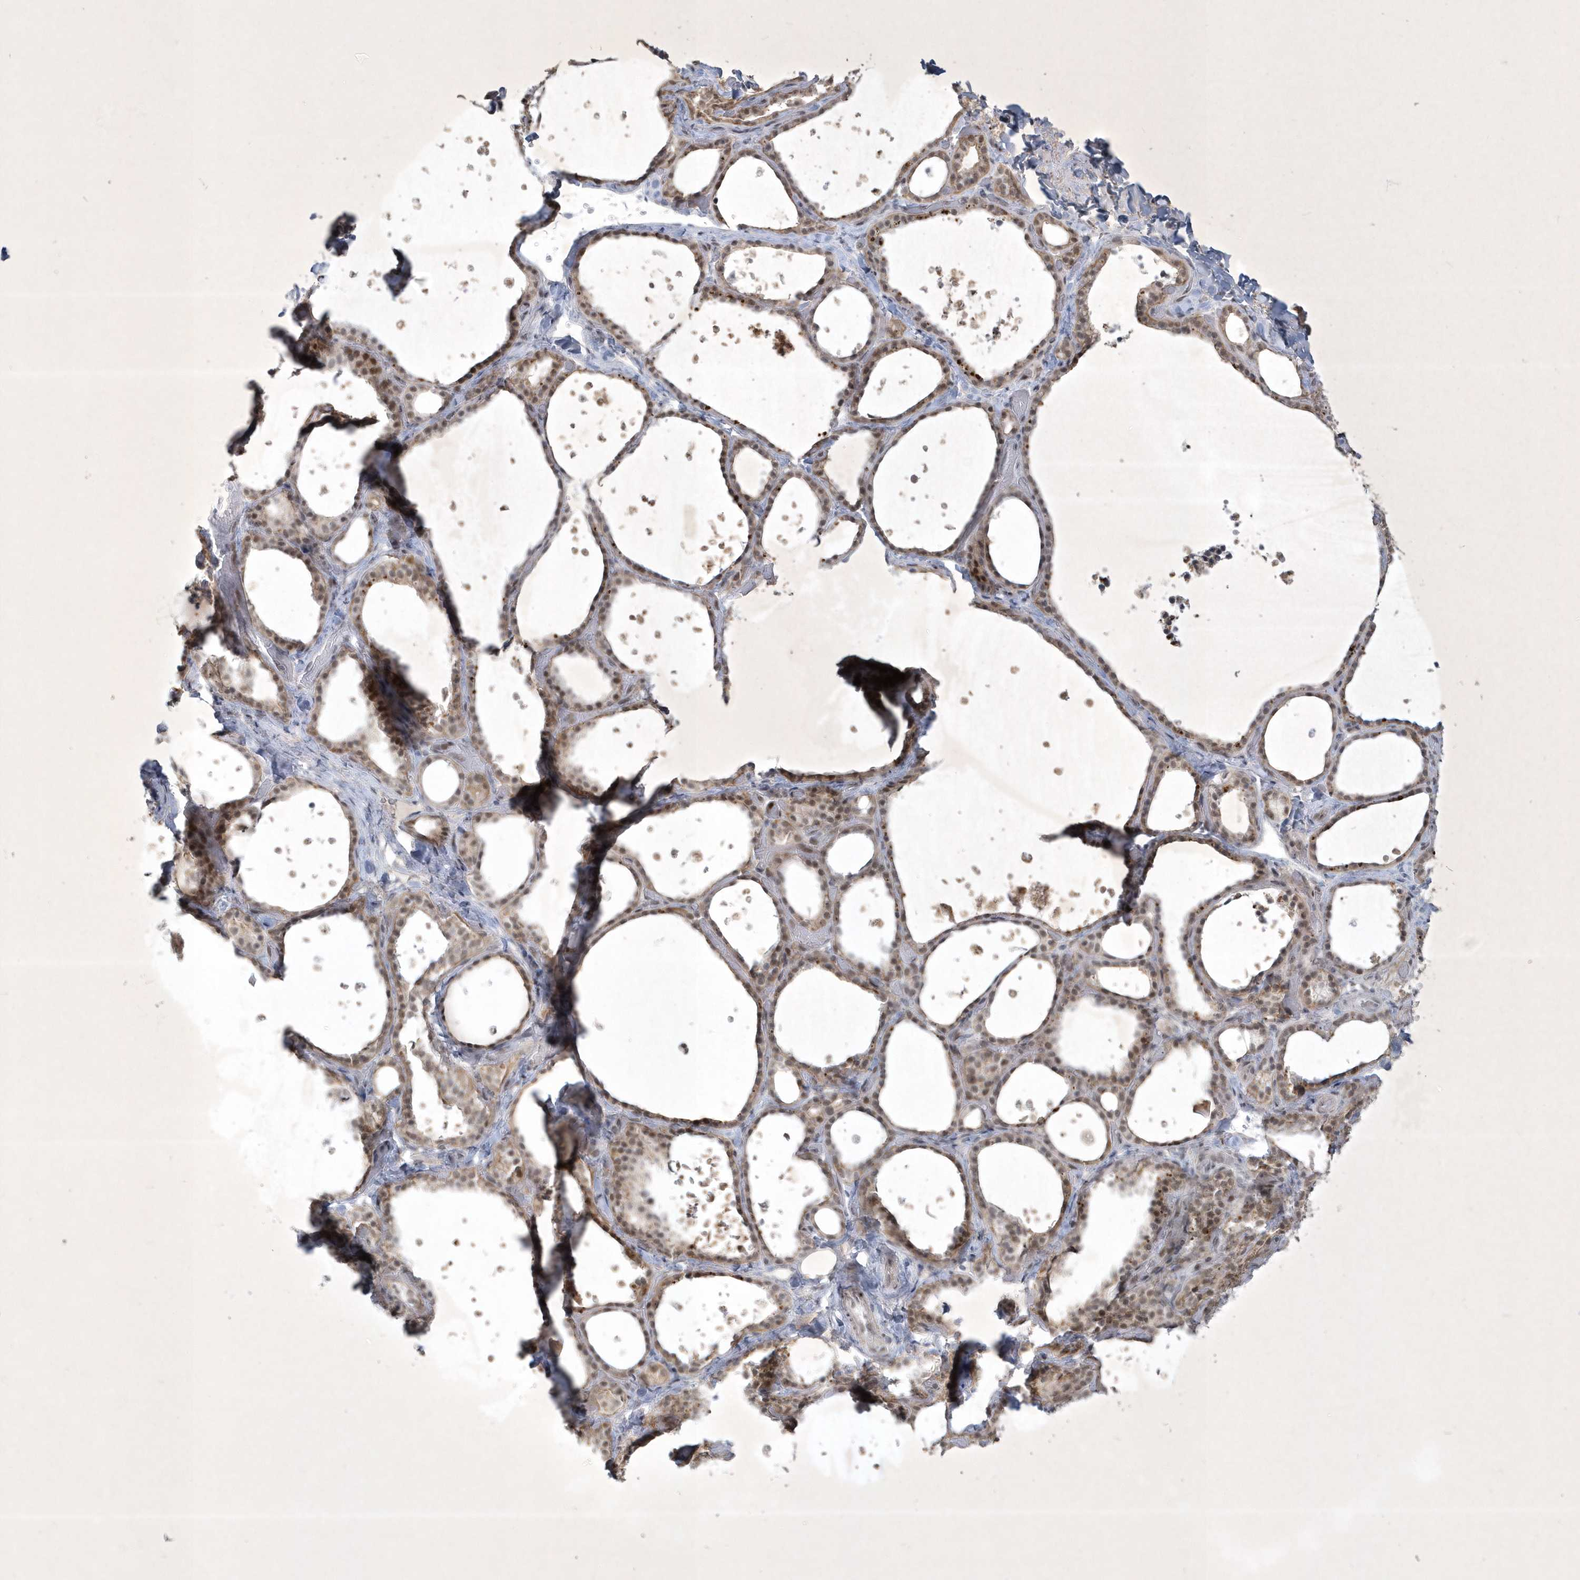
{"staining": {"intensity": "weak", "quantity": "<25%", "location": "cytoplasmic/membranous,nuclear"}, "tissue": "thyroid gland", "cell_type": "Glandular cells", "image_type": "normal", "snomed": [{"axis": "morphology", "description": "Normal tissue, NOS"}, {"axis": "topography", "description": "Thyroid gland"}], "caption": "DAB immunohistochemical staining of unremarkable thyroid gland reveals no significant expression in glandular cells.", "gene": "ZBTB9", "patient": {"sex": "female", "age": 44}}